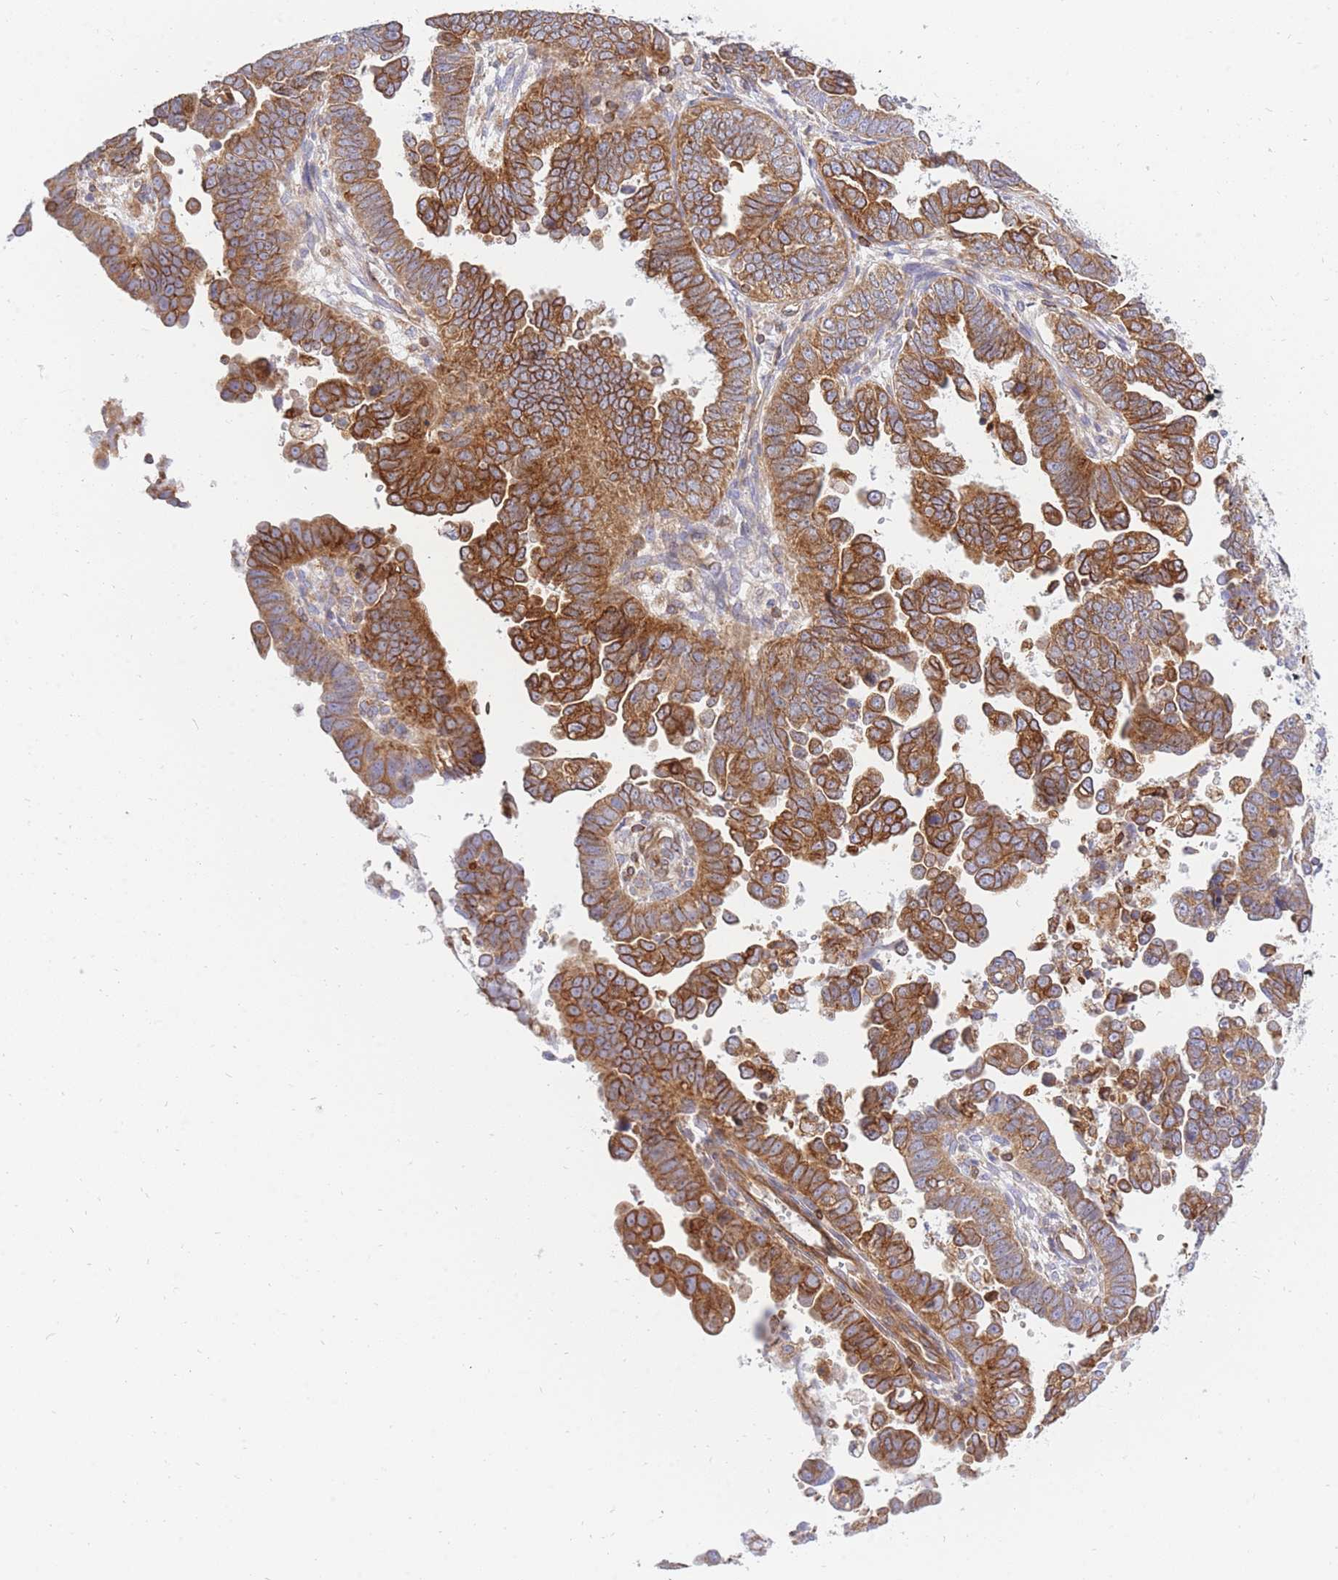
{"staining": {"intensity": "strong", "quantity": ">75%", "location": "cytoplasmic/membranous"}, "tissue": "endometrial cancer", "cell_type": "Tumor cells", "image_type": "cancer", "snomed": [{"axis": "morphology", "description": "Adenocarcinoma, NOS"}, {"axis": "topography", "description": "Endometrium"}], "caption": "Brown immunohistochemical staining in human endometrial cancer (adenocarcinoma) exhibits strong cytoplasmic/membranous expression in approximately >75% of tumor cells.", "gene": "REM1", "patient": {"sex": "female", "age": 75}}